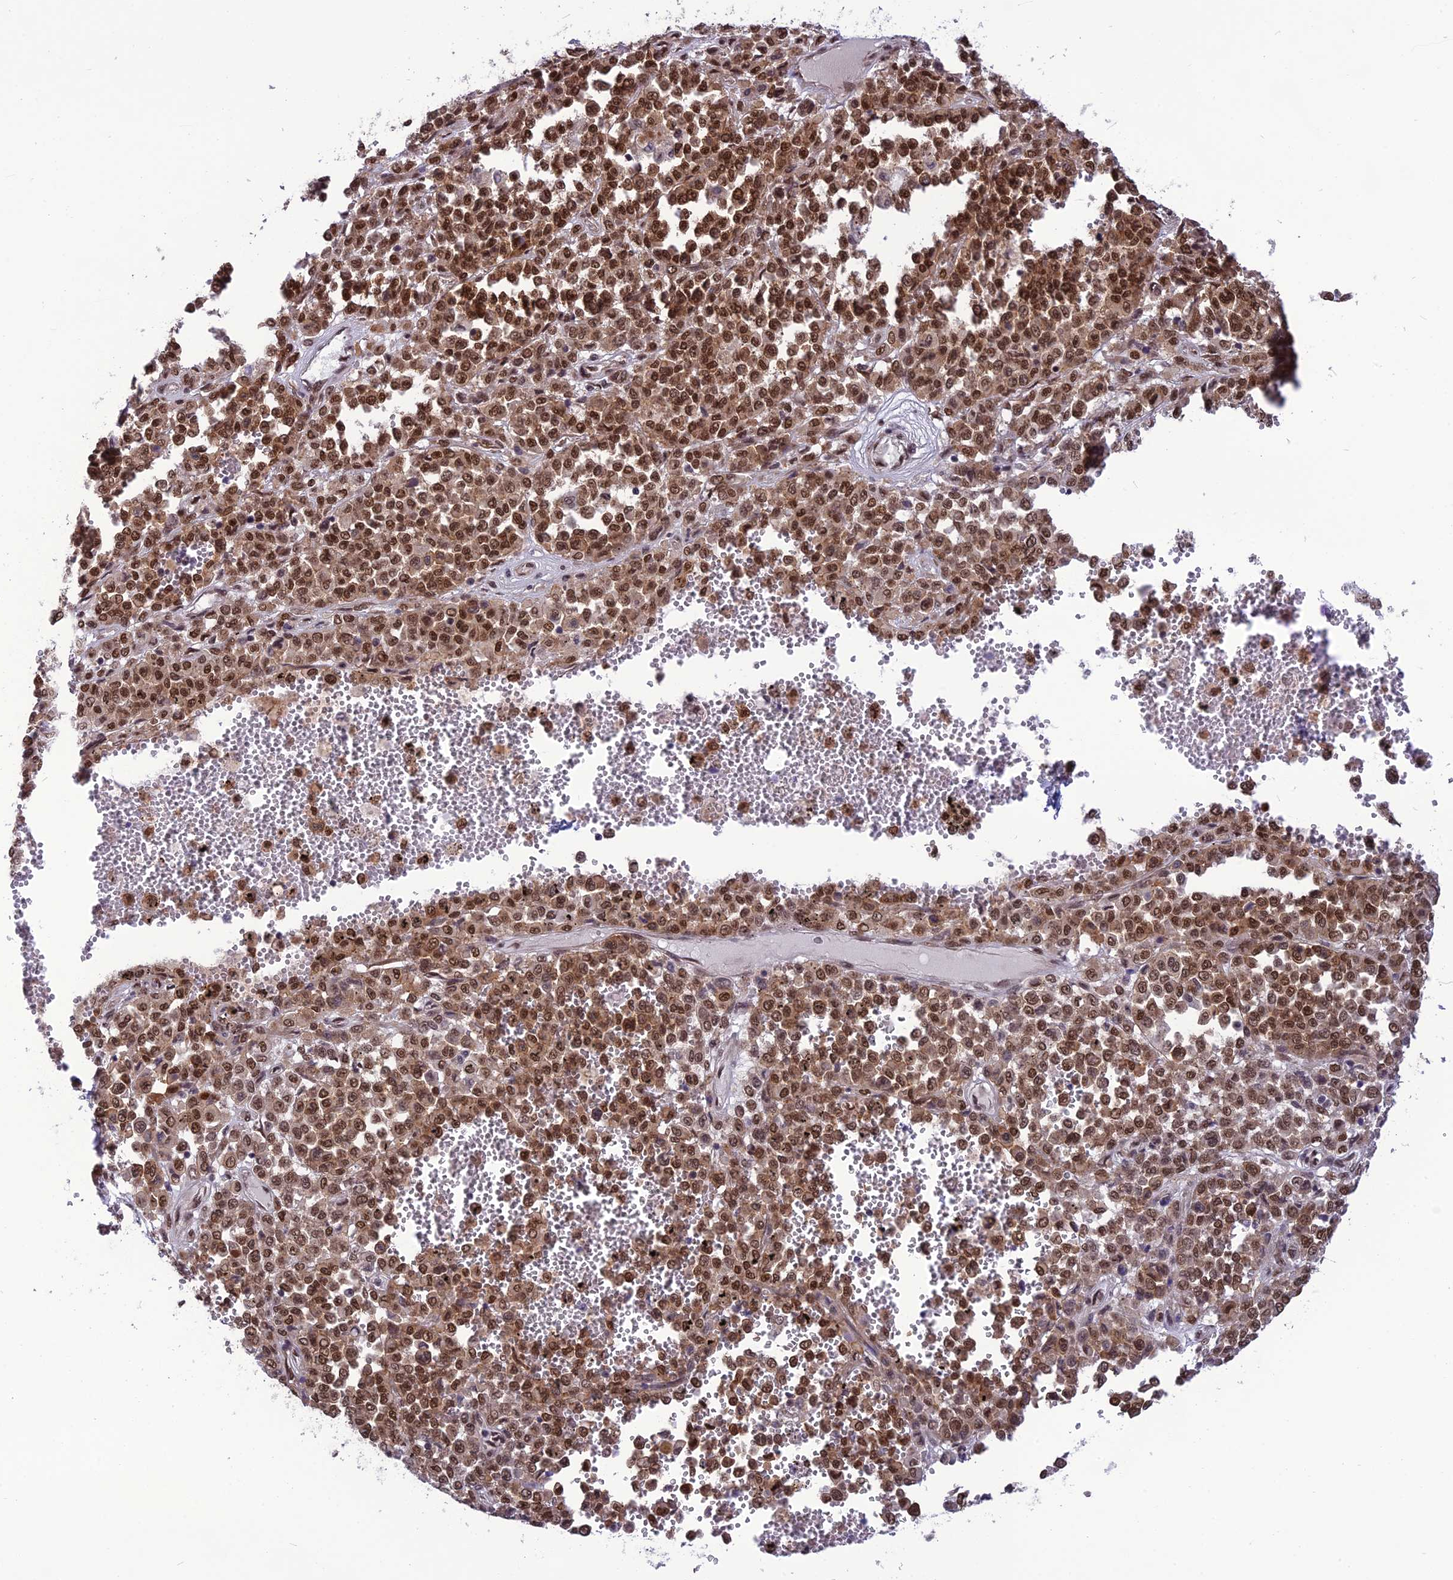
{"staining": {"intensity": "moderate", "quantity": ">75%", "location": "nuclear"}, "tissue": "melanoma", "cell_type": "Tumor cells", "image_type": "cancer", "snomed": [{"axis": "morphology", "description": "Malignant melanoma, Metastatic site"}, {"axis": "topography", "description": "Pancreas"}], "caption": "This micrograph displays immunohistochemistry staining of malignant melanoma (metastatic site), with medium moderate nuclear staining in about >75% of tumor cells.", "gene": "RTRAF", "patient": {"sex": "female", "age": 30}}